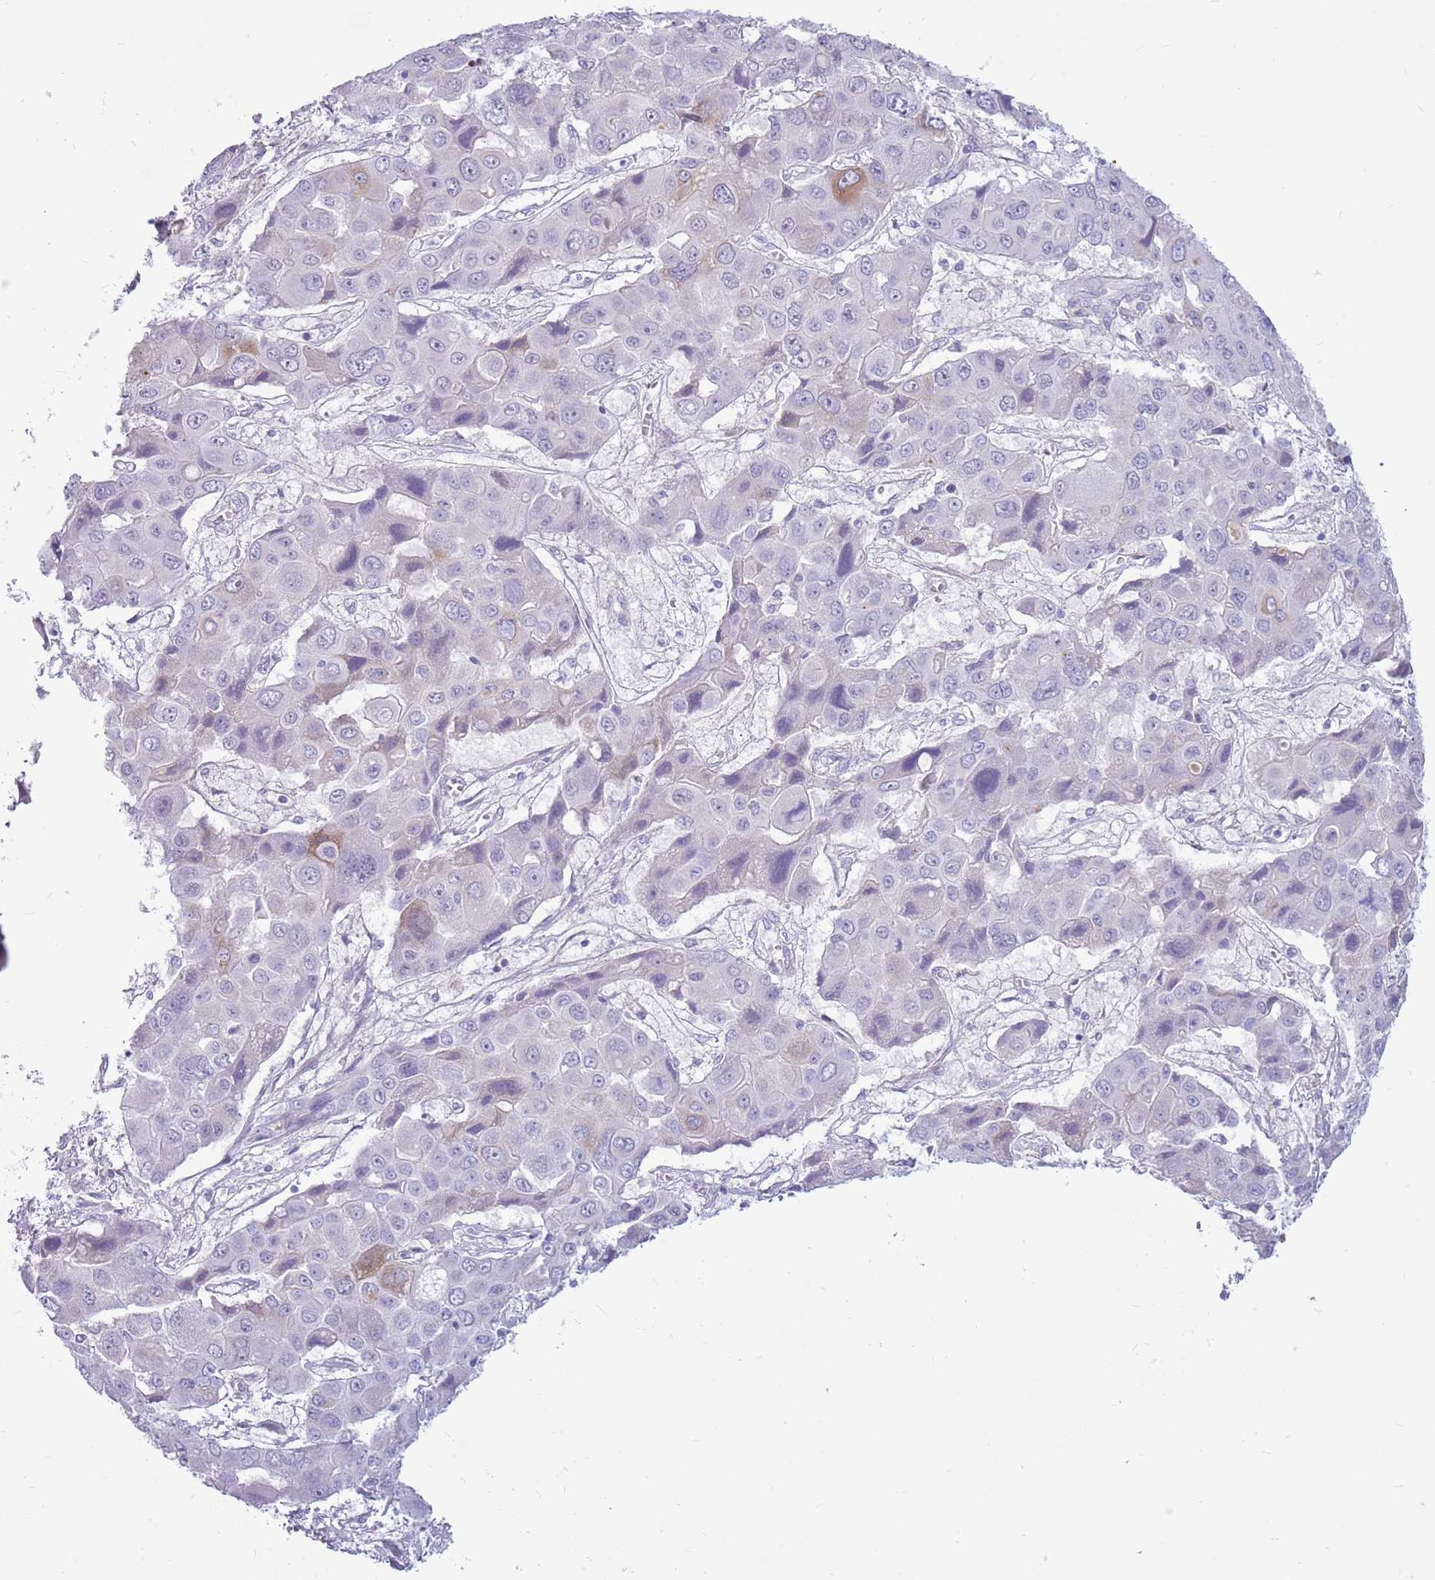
{"staining": {"intensity": "negative", "quantity": "none", "location": "none"}, "tissue": "liver cancer", "cell_type": "Tumor cells", "image_type": "cancer", "snomed": [{"axis": "morphology", "description": "Cholangiocarcinoma"}, {"axis": "topography", "description": "Liver"}], "caption": "Image shows no protein positivity in tumor cells of liver cholangiocarcinoma tissue.", "gene": "ZNF425", "patient": {"sex": "male", "age": 67}}